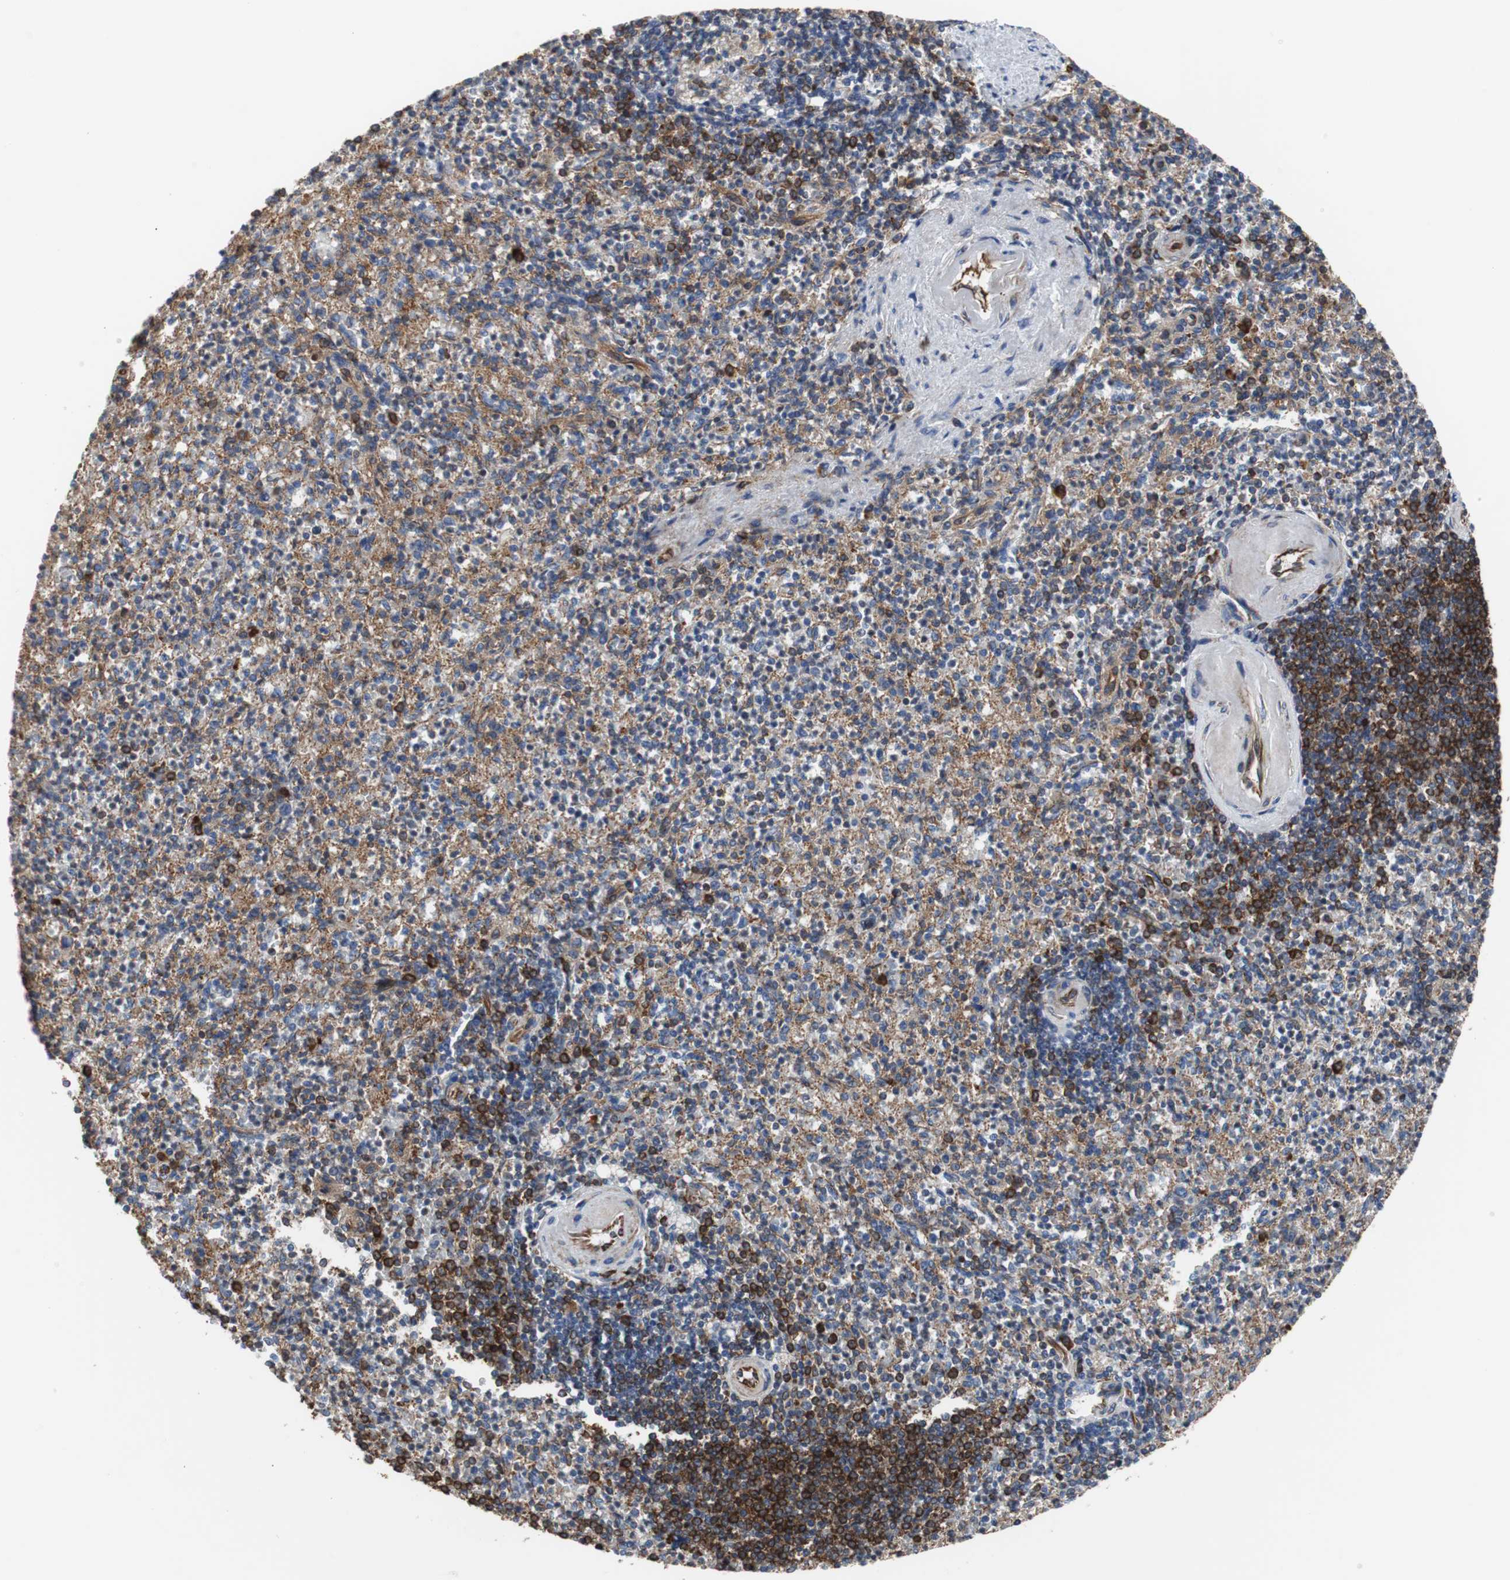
{"staining": {"intensity": "moderate", "quantity": ">75%", "location": "cytoplasmic/membranous"}, "tissue": "spleen", "cell_type": "Cells in red pulp", "image_type": "normal", "snomed": [{"axis": "morphology", "description": "Normal tissue, NOS"}, {"axis": "topography", "description": "Spleen"}], "caption": "Immunohistochemical staining of benign spleen reveals >75% levels of moderate cytoplasmic/membranous protein positivity in approximately >75% of cells in red pulp. (DAB (3,3'-diaminobenzidine) = brown stain, brightfield microscopy at high magnification).", "gene": "PLCG2", "patient": {"sex": "female", "age": 74}}